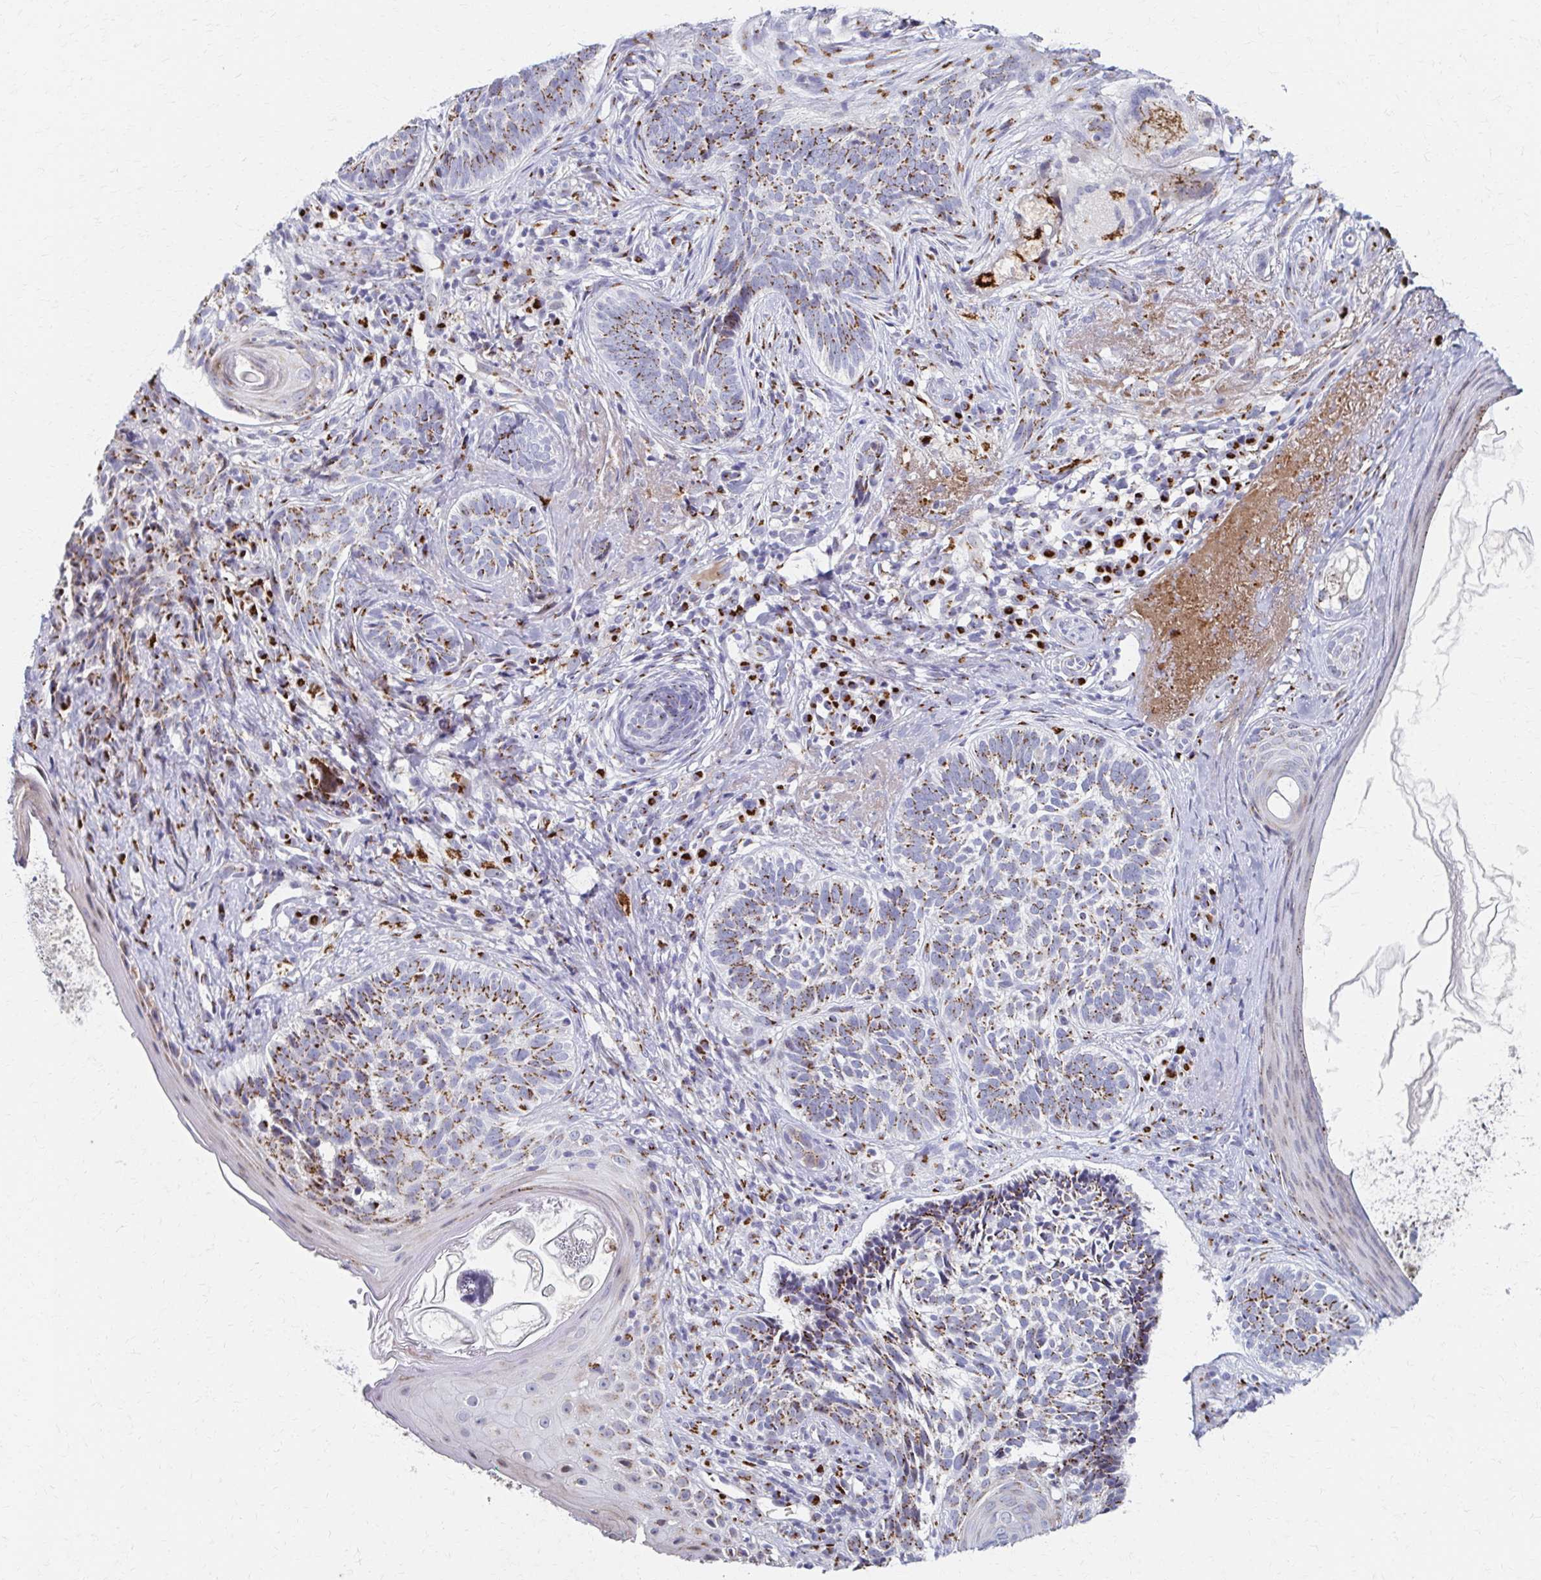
{"staining": {"intensity": "moderate", "quantity": "25%-75%", "location": "cytoplasmic/membranous"}, "tissue": "skin cancer", "cell_type": "Tumor cells", "image_type": "cancer", "snomed": [{"axis": "morphology", "description": "Basal cell carcinoma"}, {"axis": "topography", "description": "Skin"}], "caption": "Approximately 25%-75% of tumor cells in human basal cell carcinoma (skin) reveal moderate cytoplasmic/membranous protein expression as visualized by brown immunohistochemical staining.", "gene": "TM9SF1", "patient": {"sex": "female", "age": 74}}